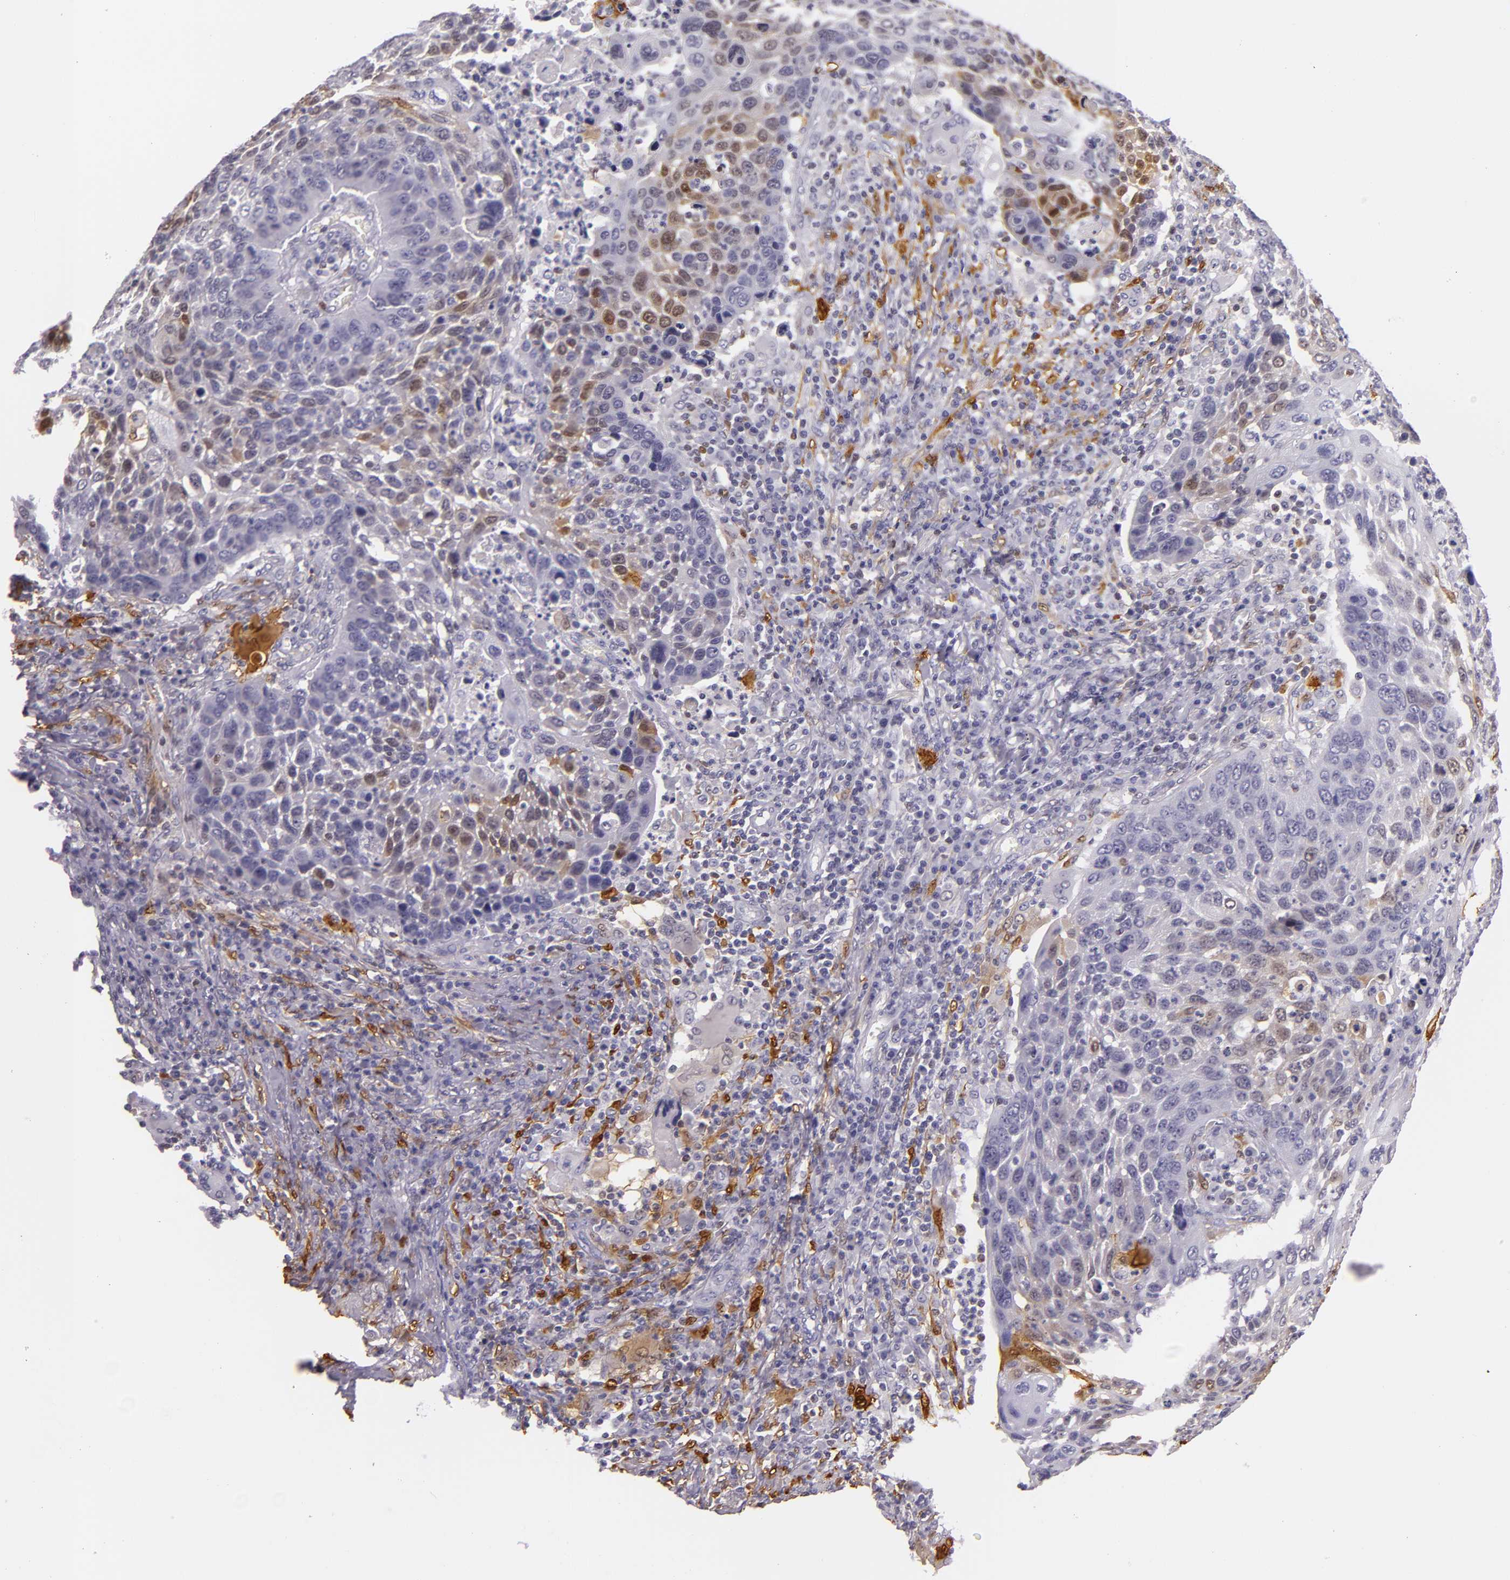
{"staining": {"intensity": "weak", "quantity": "<25%", "location": "nuclear"}, "tissue": "lung cancer", "cell_type": "Tumor cells", "image_type": "cancer", "snomed": [{"axis": "morphology", "description": "Adenocarcinoma, NOS"}, {"axis": "topography", "description": "Lung"}], "caption": "Immunohistochemical staining of human lung cancer shows no significant positivity in tumor cells. (Stains: DAB immunohistochemistry (IHC) with hematoxylin counter stain, Microscopy: brightfield microscopy at high magnification).", "gene": "MT1A", "patient": {"sex": "male", "age": 60}}